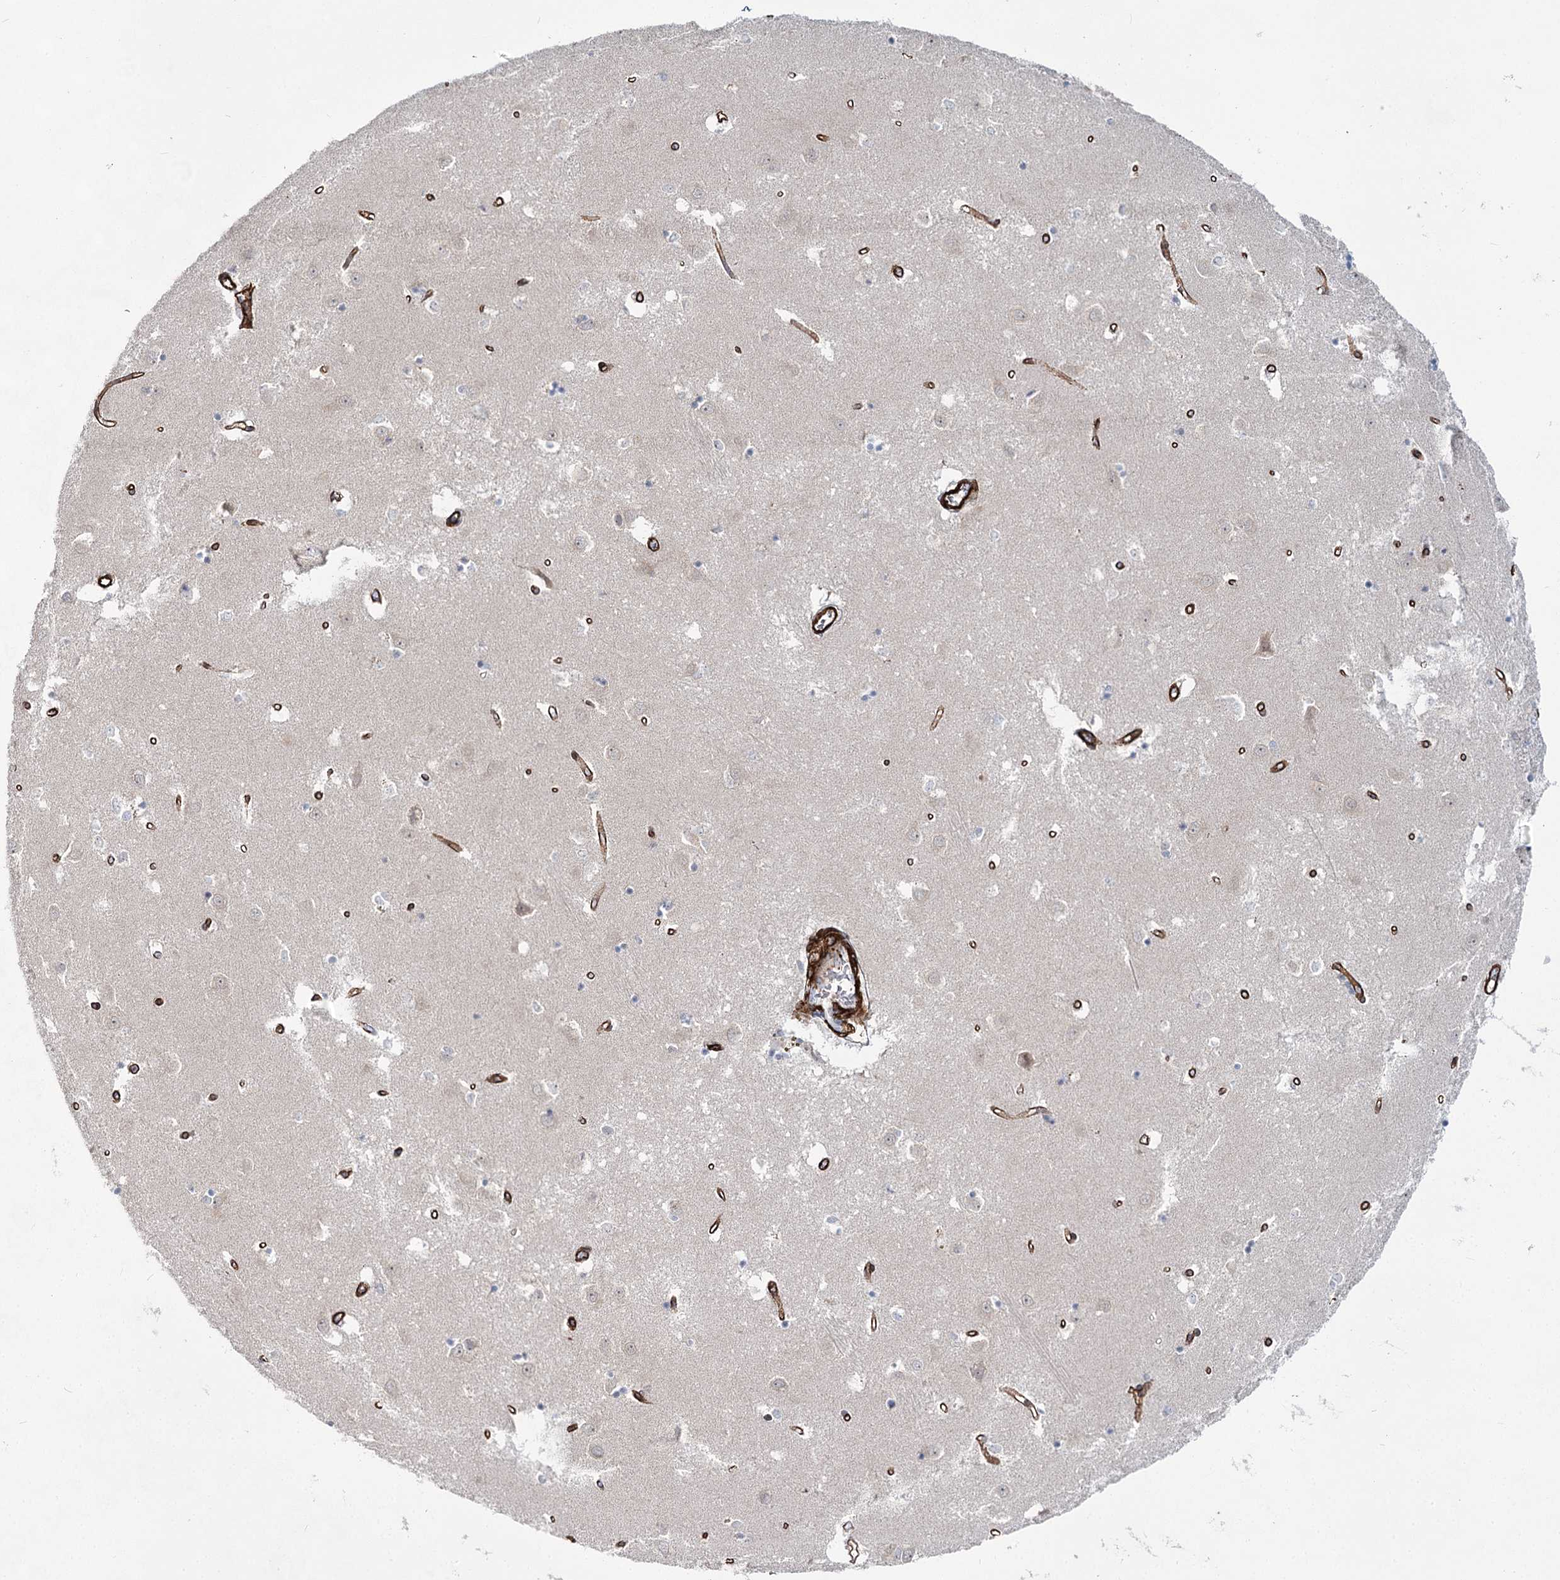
{"staining": {"intensity": "negative", "quantity": "none", "location": "none"}, "tissue": "caudate", "cell_type": "Glial cells", "image_type": "normal", "snomed": [{"axis": "morphology", "description": "Normal tissue, NOS"}, {"axis": "topography", "description": "Lateral ventricle wall"}], "caption": "High power microscopy histopathology image of an IHC micrograph of unremarkable caudate, revealing no significant expression in glial cells. (Brightfield microscopy of DAB immunohistochemistry at high magnification).", "gene": "CWF19L1", "patient": {"sex": "male", "age": 45}}